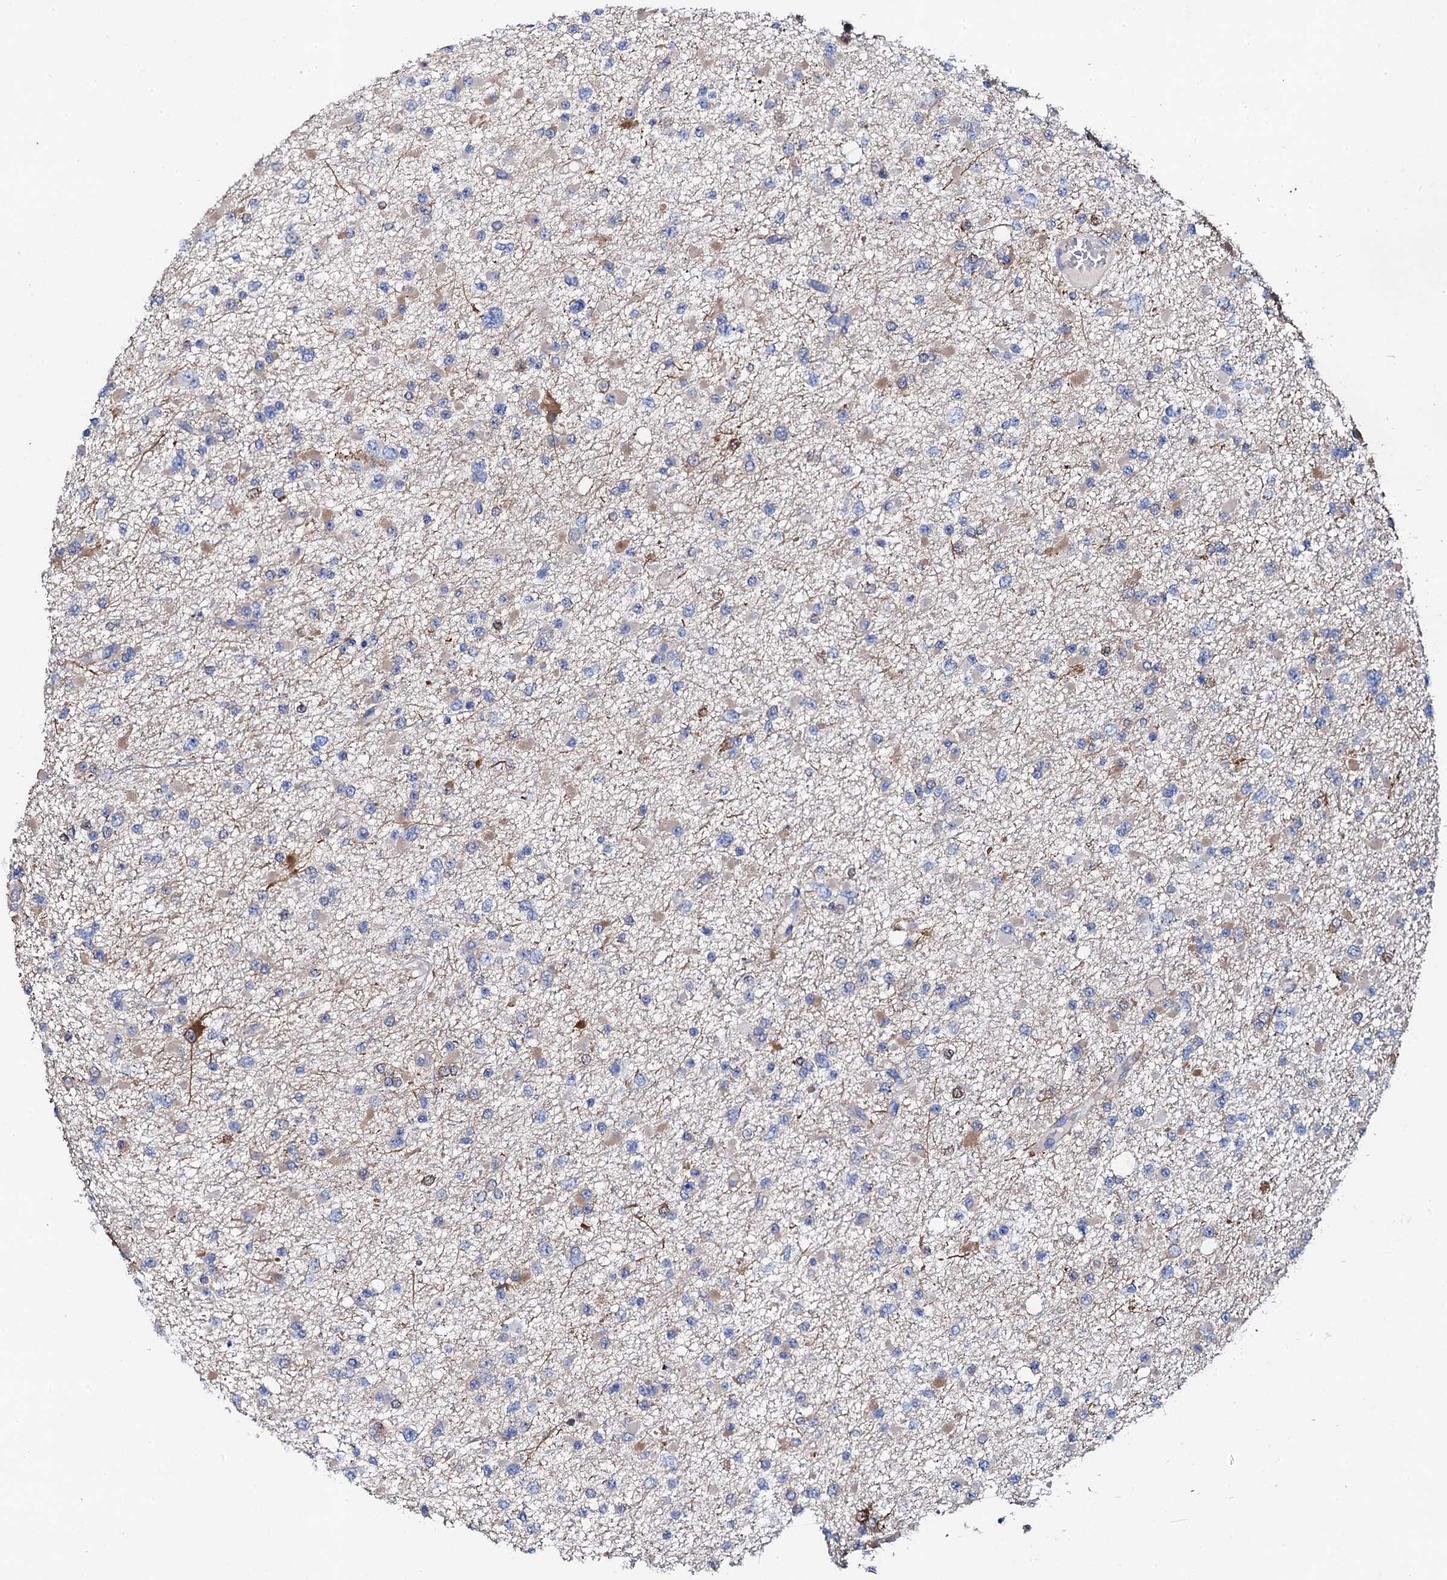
{"staining": {"intensity": "moderate", "quantity": "<25%", "location": "cytoplasmic/membranous"}, "tissue": "glioma", "cell_type": "Tumor cells", "image_type": "cancer", "snomed": [{"axis": "morphology", "description": "Glioma, malignant, Low grade"}, {"axis": "topography", "description": "Brain"}], "caption": "Immunohistochemistry image of neoplastic tissue: human glioma stained using immunohistochemistry shows low levels of moderate protein expression localized specifically in the cytoplasmic/membranous of tumor cells, appearing as a cytoplasmic/membranous brown color.", "gene": "KLHL32", "patient": {"sex": "female", "age": 22}}